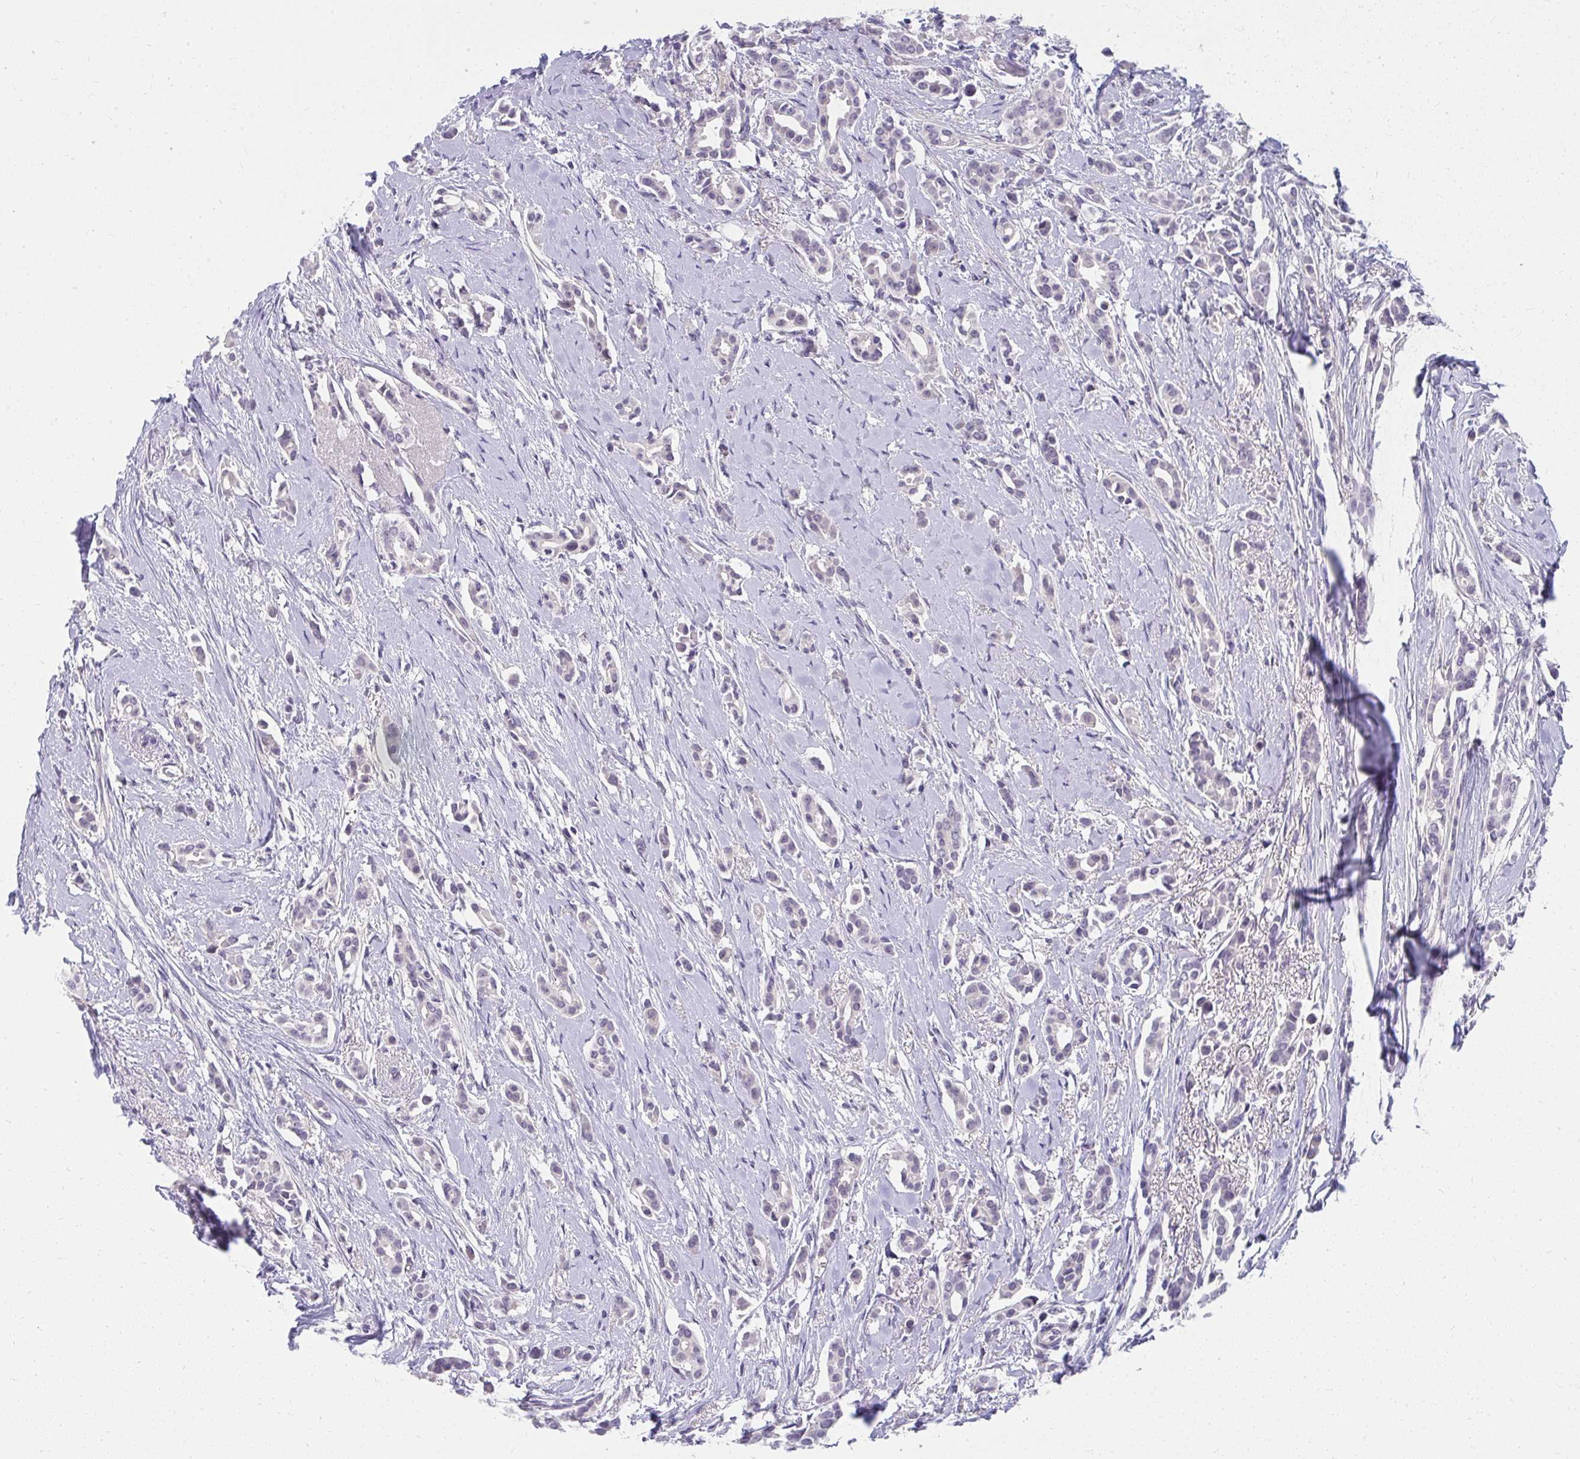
{"staining": {"intensity": "negative", "quantity": "none", "location": "none"}, "tissue": "breast cancer", "cell_type": "Tumor cells", "image_type": "cancer", "snomed": [{"axis": "morphology", "description": "Duct carcinoma"}, {"axis": "topography", "description": "Breast"}], "caption": "This is an immunohistochemistry (IHC) photomicrograph of human breast cancer. There is no positivity in tumor cells.", "gene": "UGT3A2", "patient": {"sex": "female", "age": 64}}